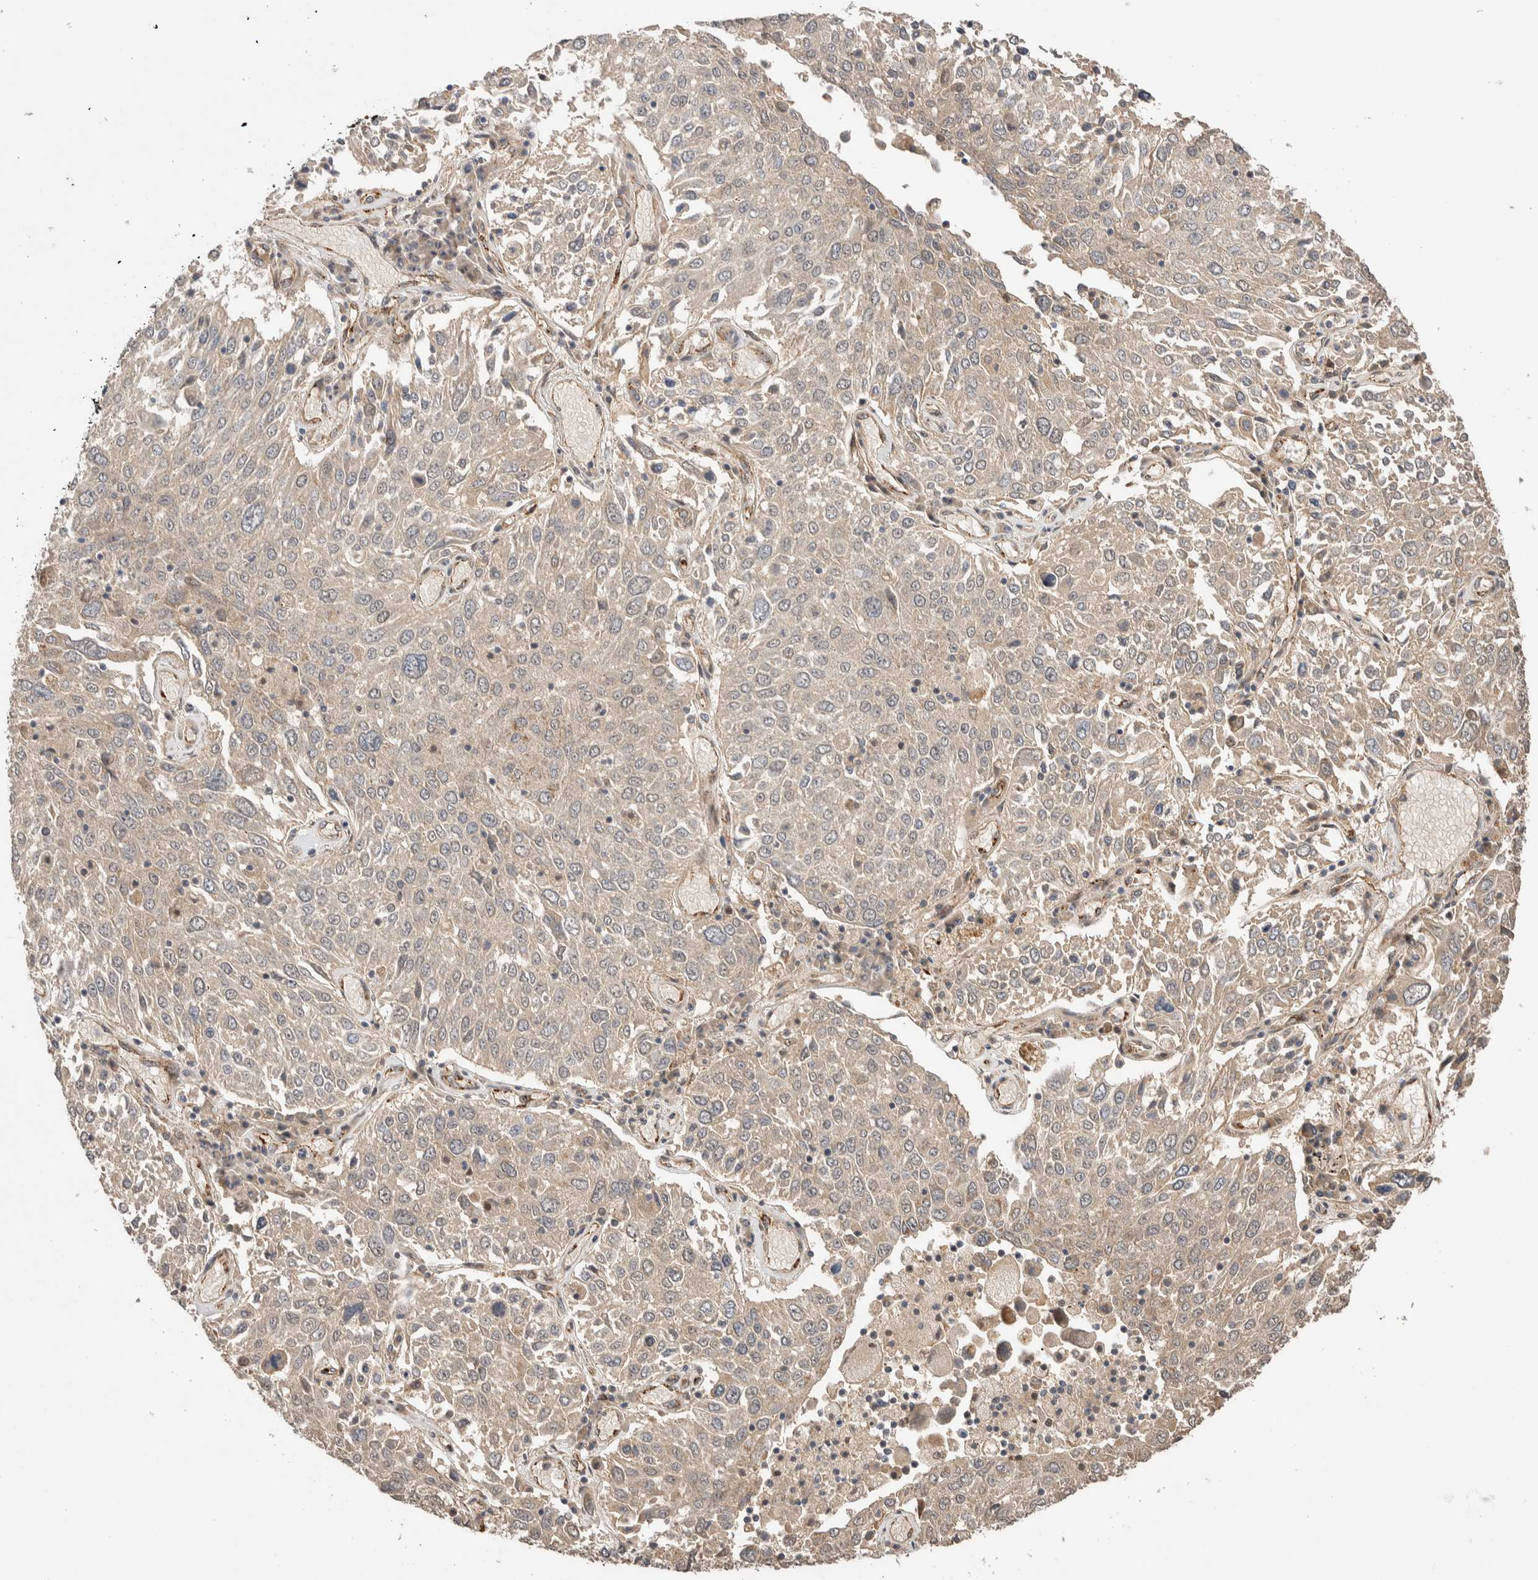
{"staining": {"intensity": "weak", "quantity": "<25%", "location": "cytoplasmic/membranous"}, "tissue": "lung cancer", "cell_type": "Tumor cells", "image_type": "cancer", "snomed": [{"axis": "morphology", "description": "Squamous cell carcinoma, NOS"}, {"axis": "topography", "description": "Lung"}], "caption": "Image shows no significant protein staining in tumor cells of lung cancer.", "gene": "CASK", "patient": {"sex": "male", "age": 65}}